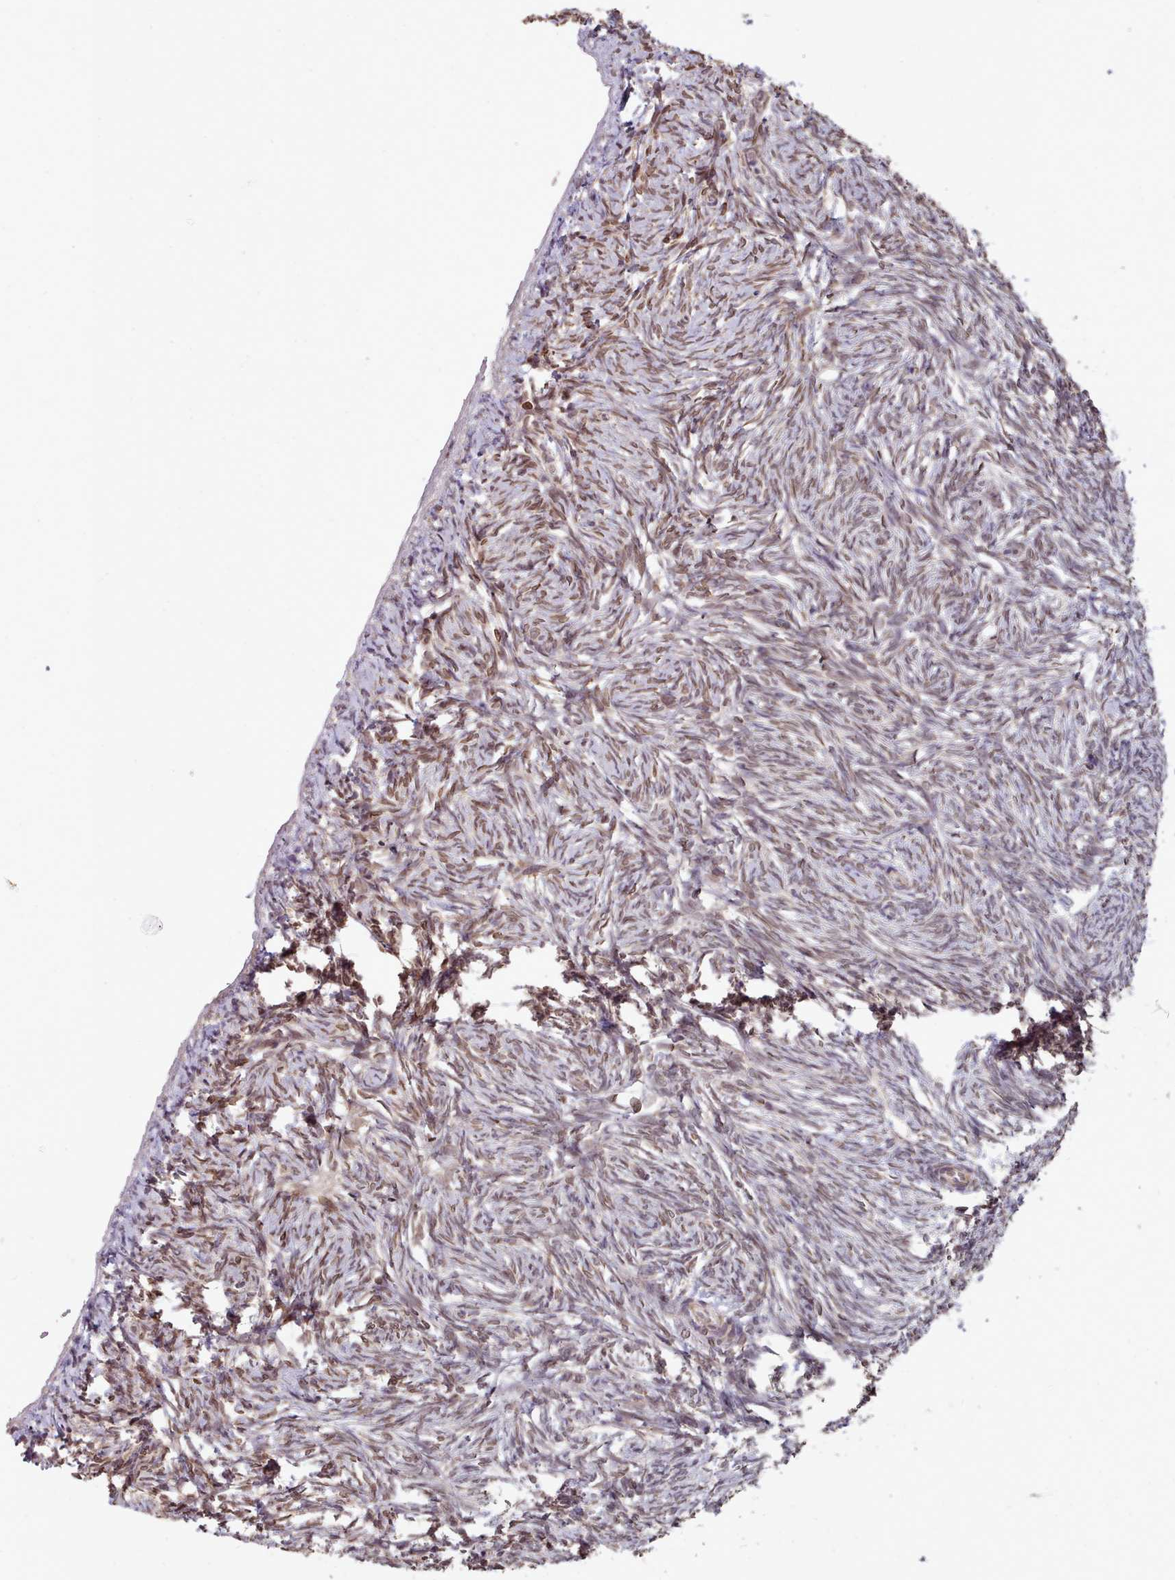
{"staining": {"intensity": "weak", "quantity": ">75%", "location": "cytoplasmic/membranous"}, "tissue": "ovary", "cell_type": "Follicle cells", "image_type": "normal", "snomed": [{"axis": "morphology", "description": "Normal tissue, NOS"}, {"axis": "topography", "description": "Ovary"}], "caption": "A photomicrograph of ovary stained for a protein shows weak cytoplasmic/membranous brown staining in follicle cells.", "gene": "TOR1AIP1", "patient": {"sex": "female", "age": 51}}